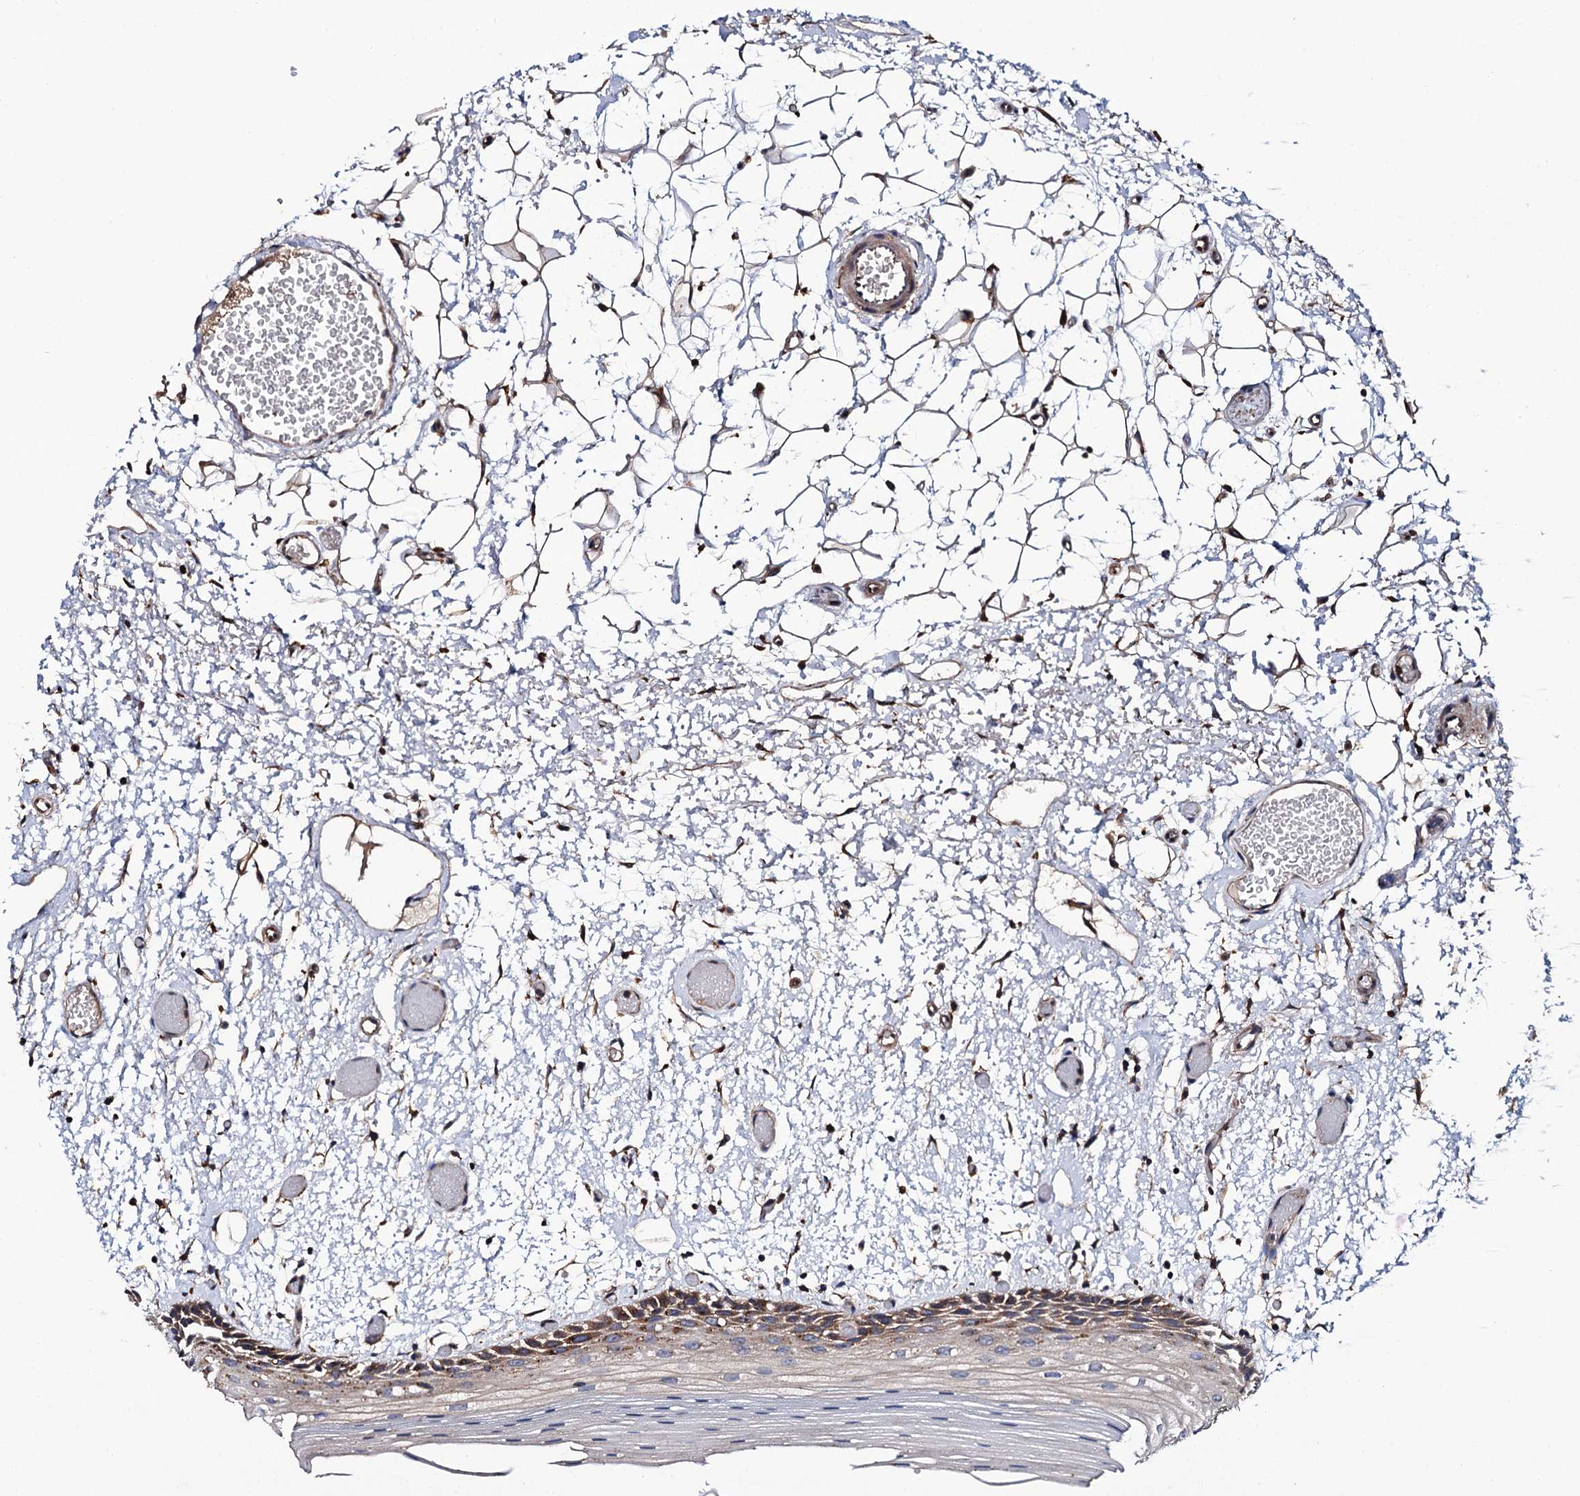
{"staining": {"intensity": "moderate", "quantity": ">75%", "location": "cytoplasmic/membranous"}, "tissue": "oral mucosa", "cell_type": "Squamous epithelial cells", "image_type": "normal", "snomed": [{"axis": "morphology", "description": "Normal tissue, NOS"}, {"axis": "topography", "description": "Oral tissue"}], "caption": "An image of oral mucosa stained for a protein displays moderate cytoplasmic/membranous brown staining in squamous epithelial cells.", "gene": "VPS35", "patient": {"sex": "male", "age": 52}}